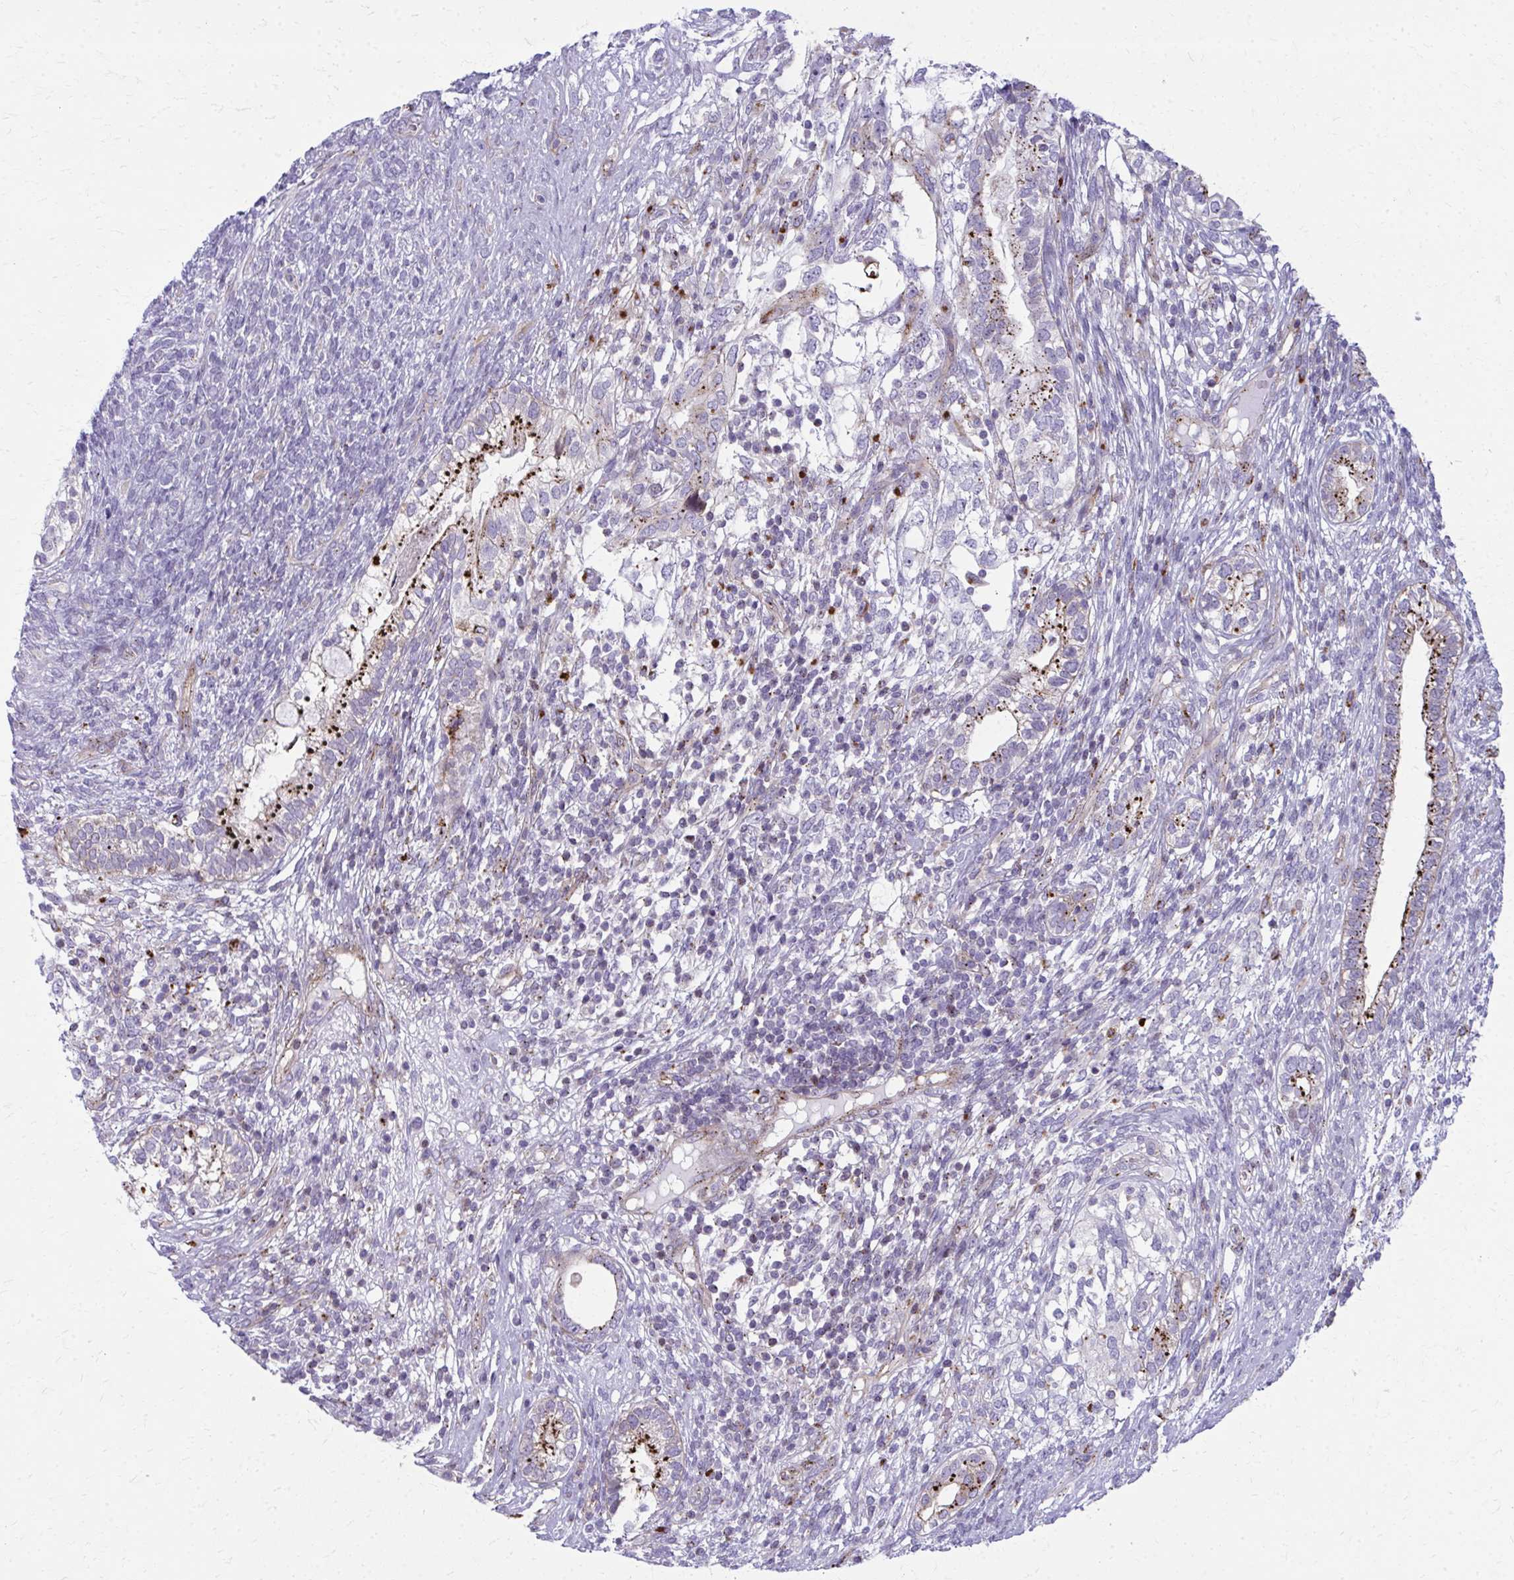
{"staining": {"intensity": "strong", "quantity": "<25%", "location": "cytoplasmic/membranous"}, "tissue": "testis cancer", "cell_type": "Tumor cells", "image_type": "cancer", "snomed": [{"axis": "morphology", "description": "Seminoma, NOS"}, {"axis": "morphology", "description": "Carcinoma, Embryonal, NOS"}, {"axis": "topography", "description": "Testis"}], "caption": "This micrograph shows immunohistochemistry staining of testis cancer (embryonal carcinoma), with medium strong cytoplasmic/membranous staining in about <25% of tumor cells.", "gene": "LRRC4B", "patient": {"sex": "male", "age": 41}}